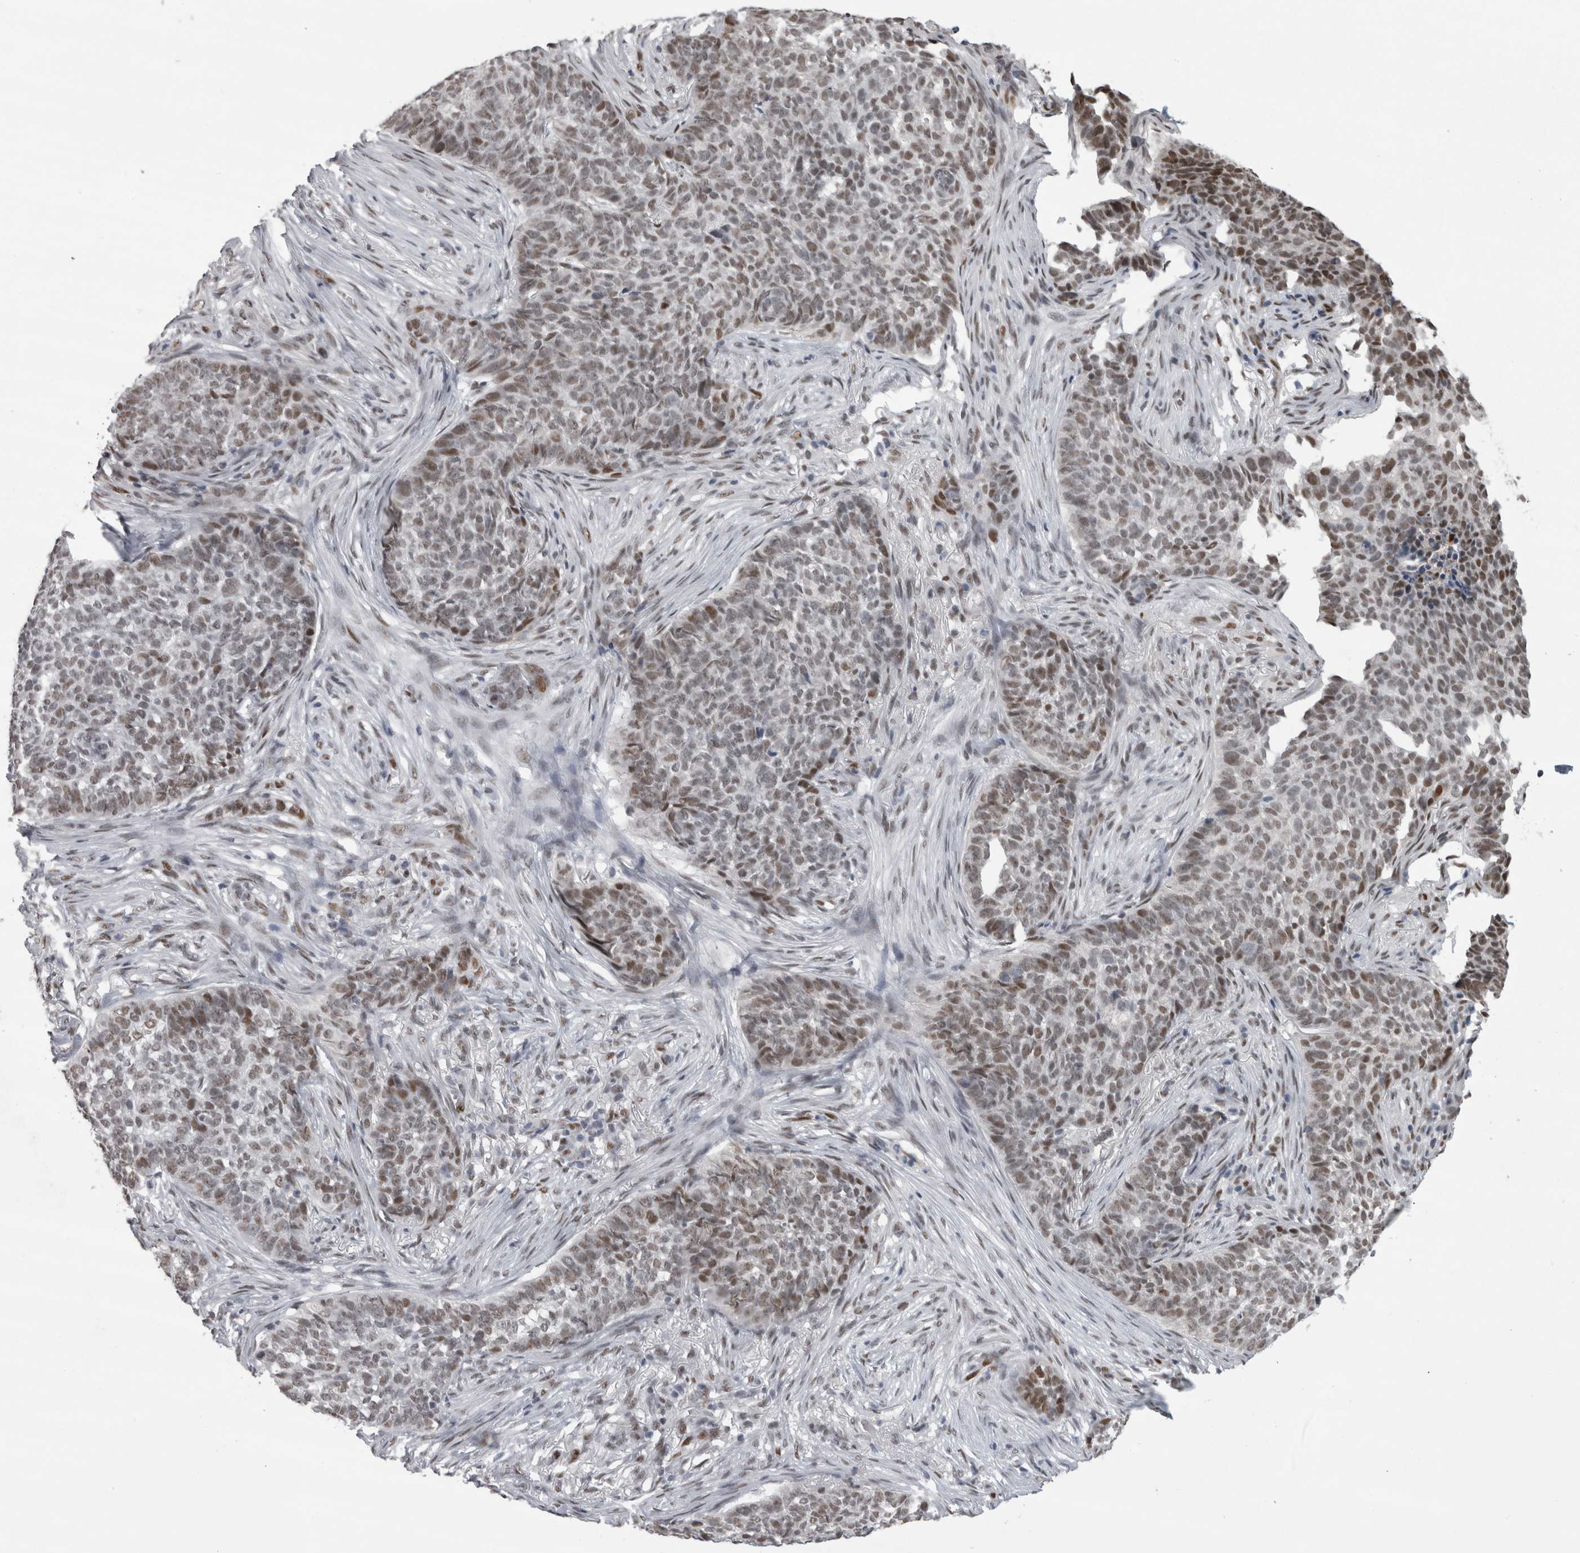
{"staining": {"intensity": "weak", "quantity": "25%-75%", "location": "nuclear"}, "tissue": "skin cancer", "cell_type": "Tumor cells", "image_type": "cancer", "snomed": [{"axis": "morphology", "description": "Basal cell carcinoma"}, {"axis": "topography", "description": "Skin"}], "caption": "Protein expression analysis of skin cancer (basal cell carcinoma) demonstrates weak nuclear positivity in about 25%-75% of tumor cells.", "gene": "C1orf54", "patient": {"sex": "male", "age": 85}}